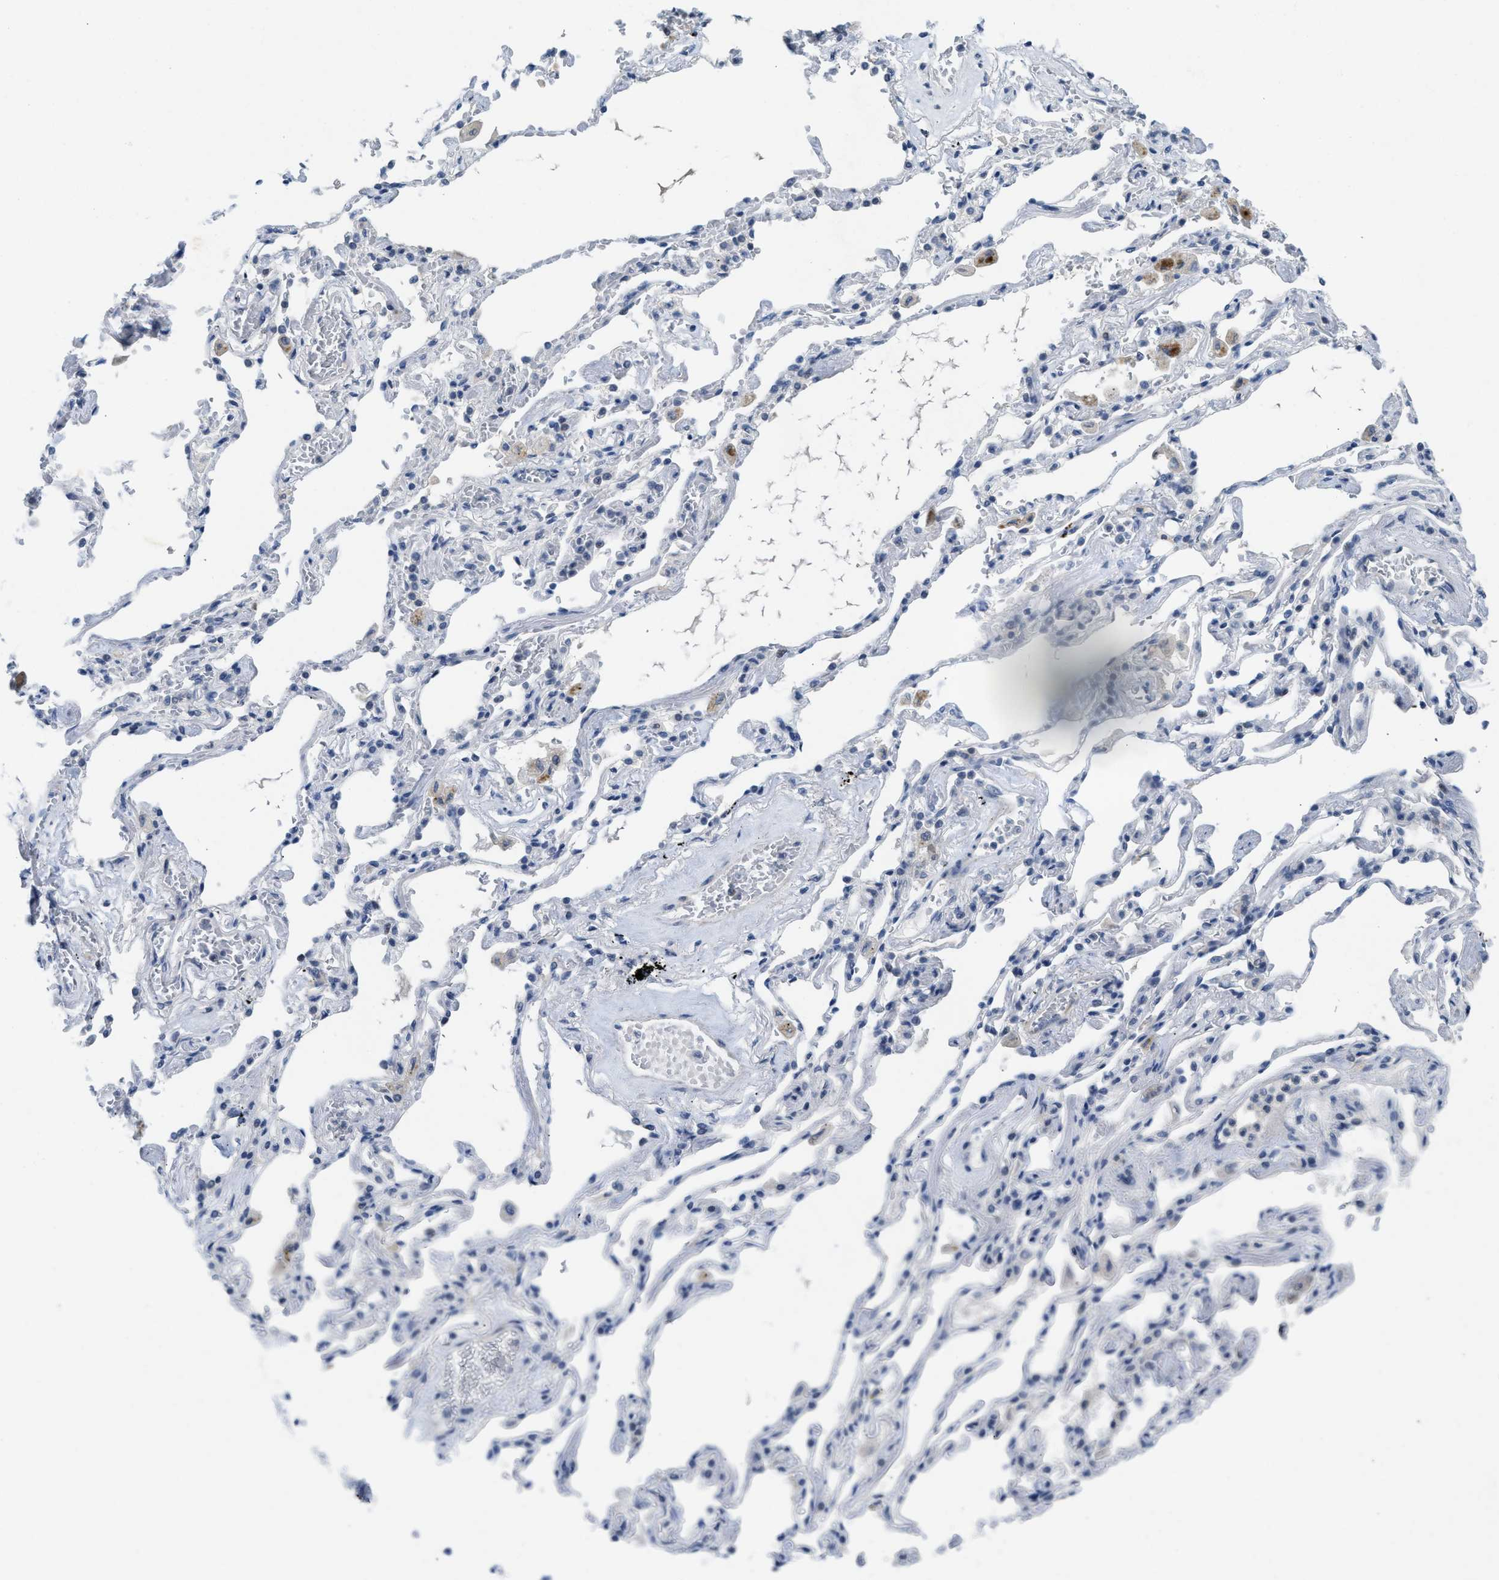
{"staining": {"intensity": "moderate", "quantity": "<25%", "location": "cytoplasmic/membranous"}, "tissue": "adipose tissue", "cell_type": "Adipocytes", "image_type": "normal", "snomed": [{"axis": "morphology", "description": "Normal tissue, NOS"}, {"axis": "topography", "description": "Cartilage tissue"}, {"axis": "topography", "description": "Lung"}], "caption": "An IHC histopathology image of benign tissue is shown. Protein staining in brown shows moderate cytoplasmic/membranous positivity in adipose tissue within adipocytes. Nuclei are stained in blue.", "gene": "SLC5A5", "patient": {"sex": "female", "age": 77}}